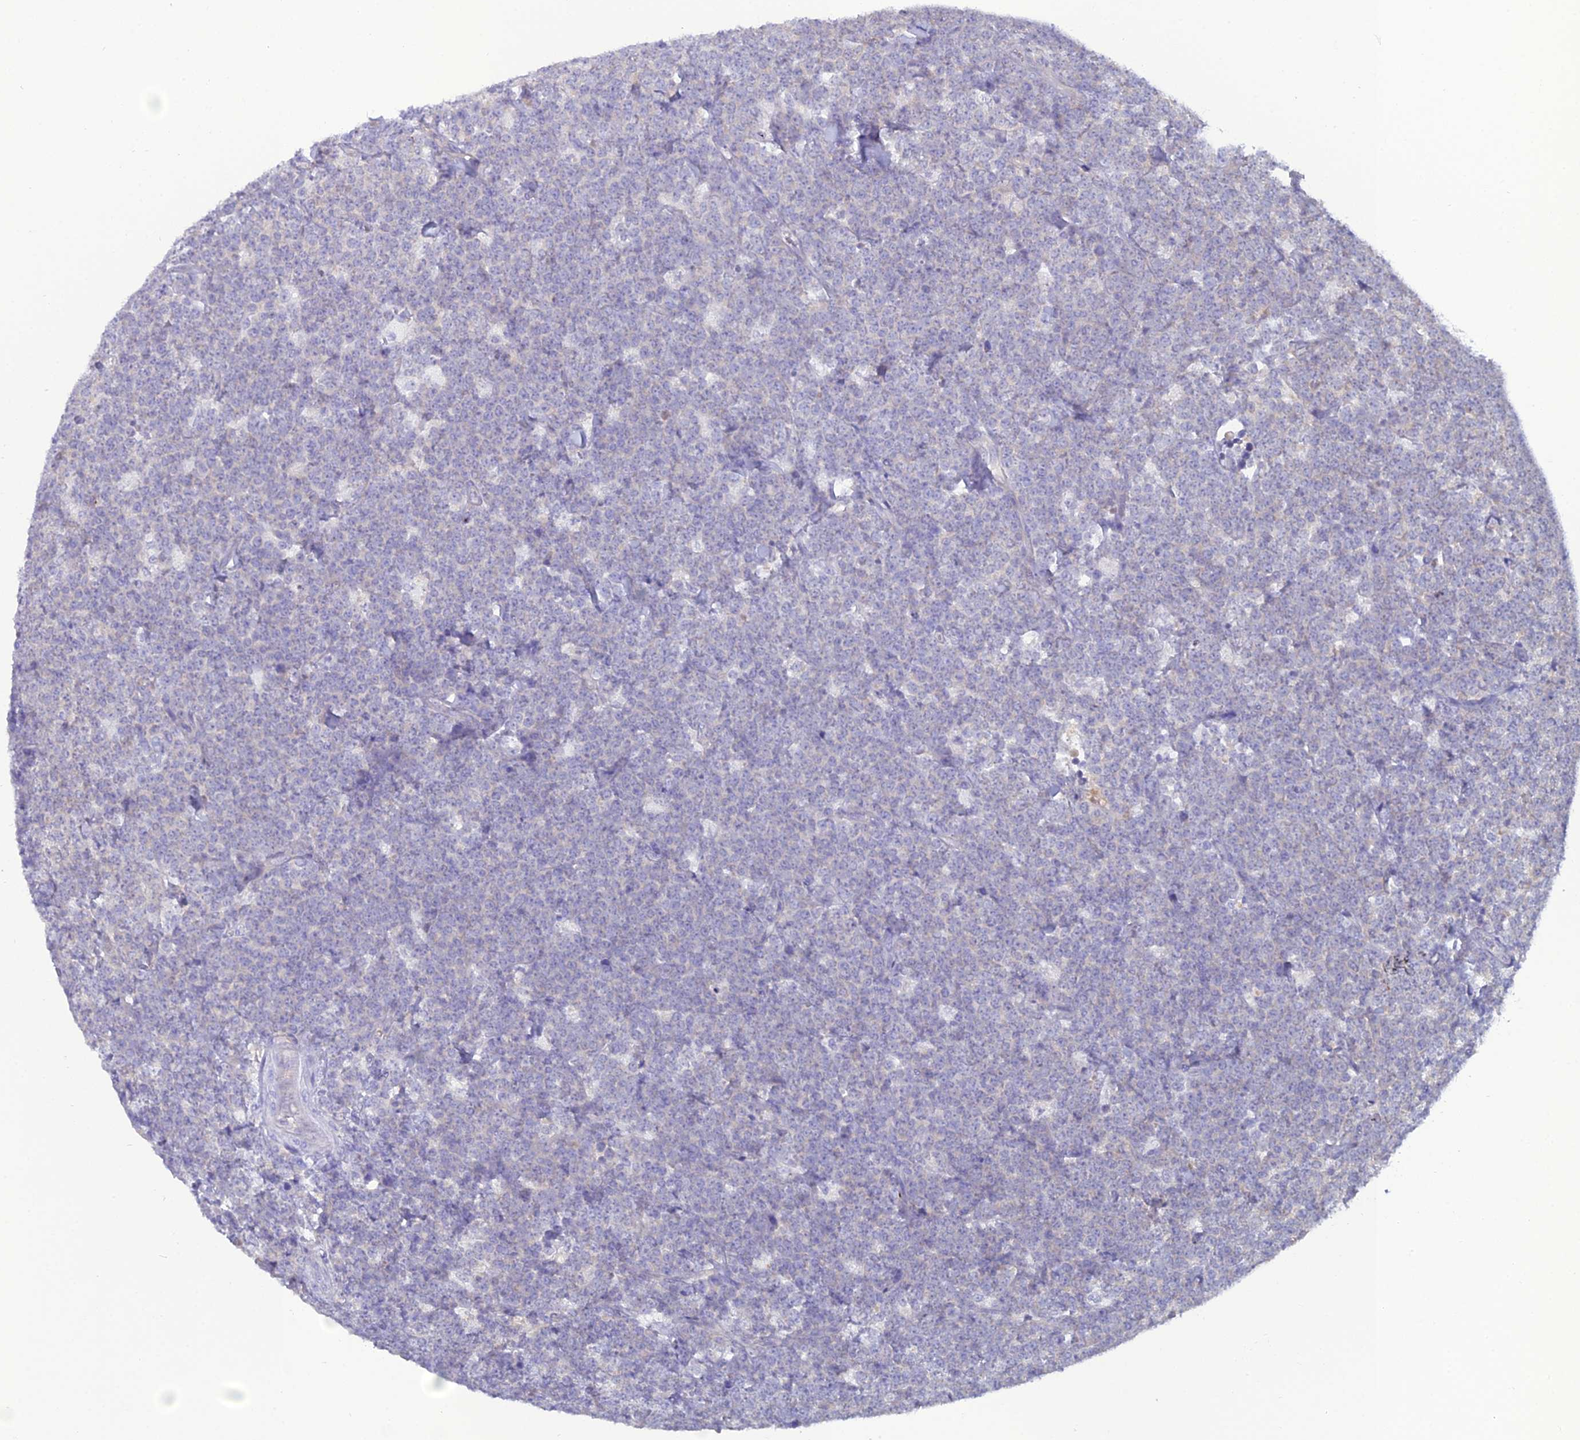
{"staining": {"intensity": "negative", "quantity": "none", "location": "none"}, "tissue": "lymphoma", "cell_type": "Tumor cells", "image_type": "cancer", "snomed": [{"axis": "morphology", "description": "Malignant lymphoma, non-Hodgkin's type, High grade"}, {"axis": "topography", "description": "Small intestine"}], "caption": "This histopathology image is of lymphoma stained with immunohistochemistry to label a protein in brown with the nuclei are counter-stained blue. There is no staining in tumor cells.", "gene": "GNPNAT1", "patient": {"sex": "male", "age": 8}}